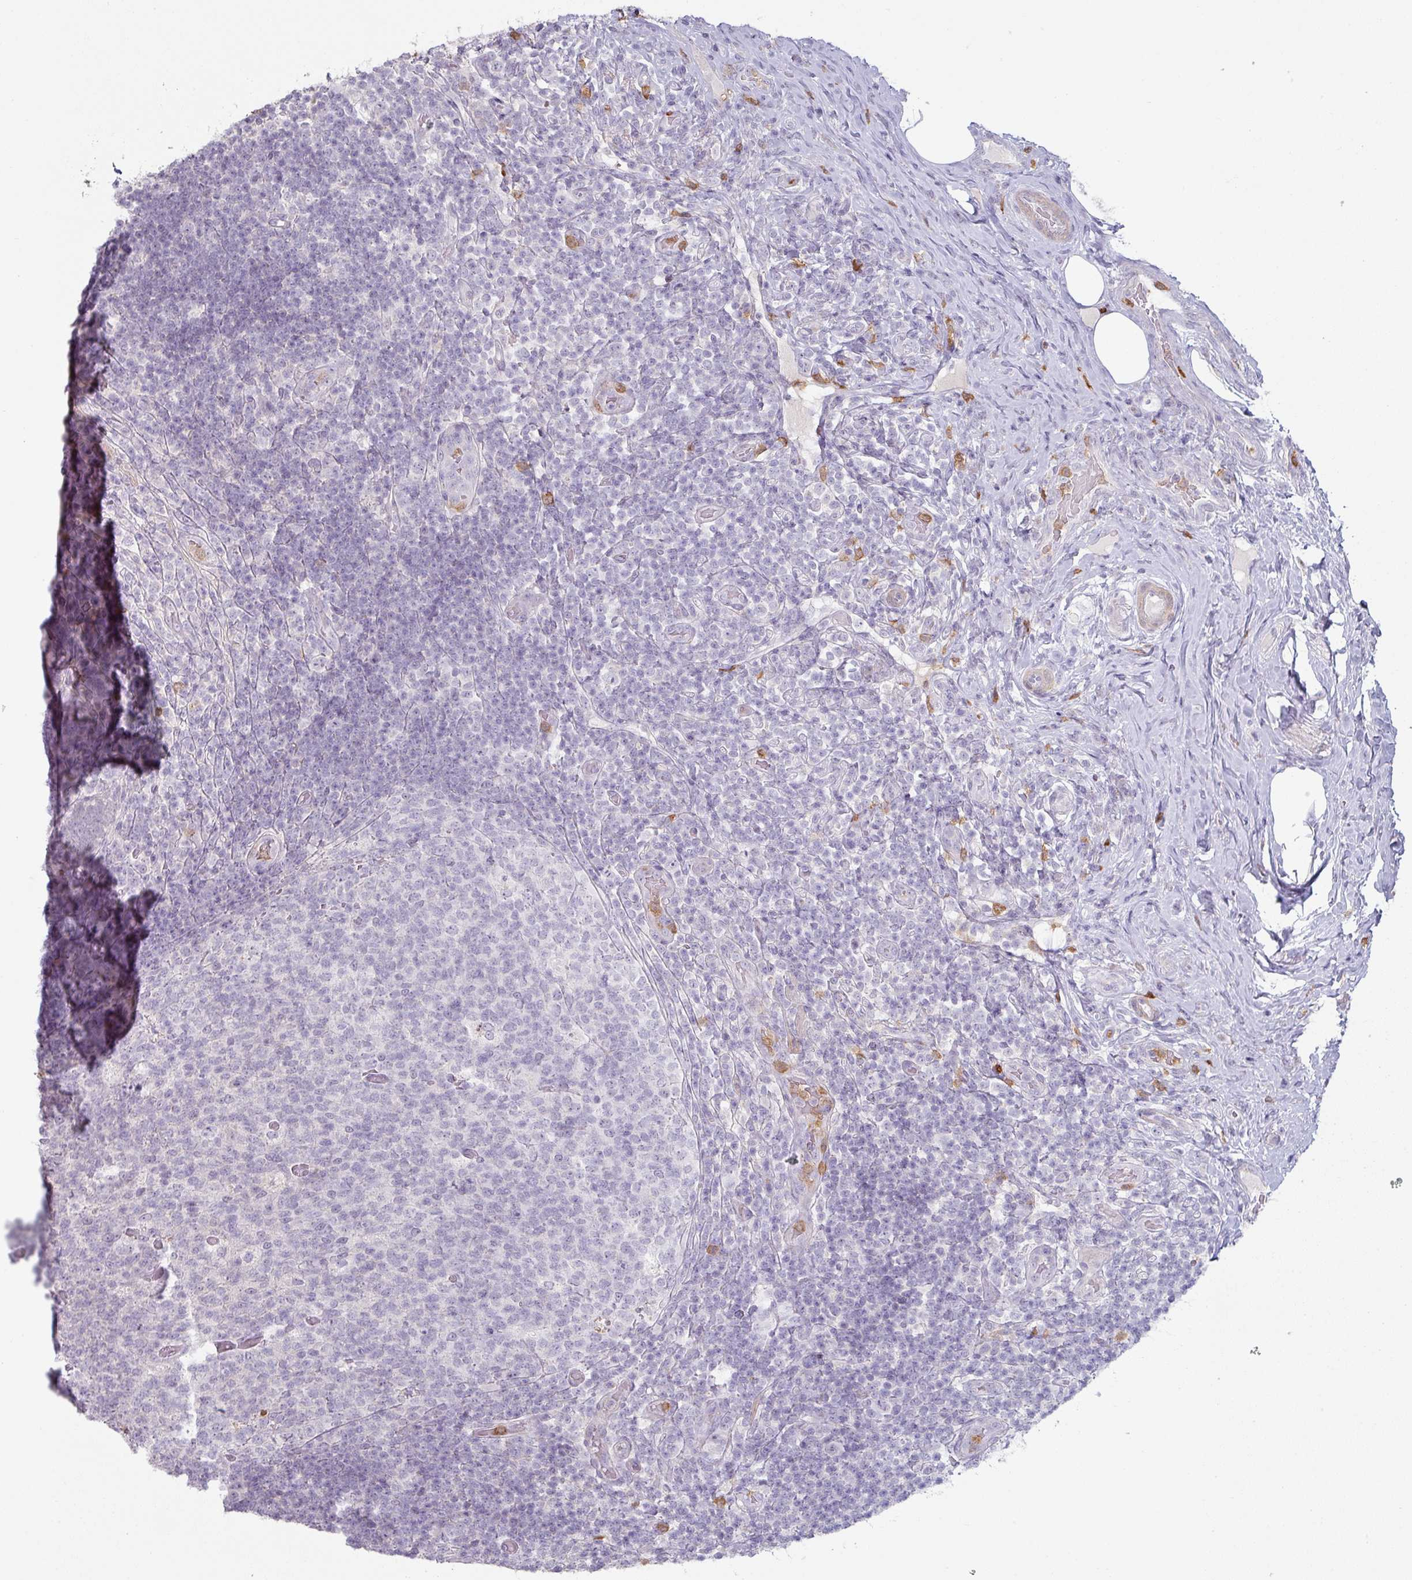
{"staining": {"intensity": "negative", "quantity": "none", "location": "none"}, "tissue": "appendix", "cell_type": "Glandular cells", "image_type": "normal", "snomed": [{"axis": "morphology", "description": "Normal tissue, NOS"}, {"axis": "topography", "description": "Appendix"}], "caption": "High magnification brightfield microscopy of benign appendix stained with DAB (3,3'-diaminobenzidine) (brown) and counterstained with hematoxylin (blue): glandular cells show no significant positivity. The staining is performed using DAB brown chromogen with nuclei counter-stained in using hematoxylin.", "gene": "MAGEC3", "patient": {"sex": "female", "age": 43}}